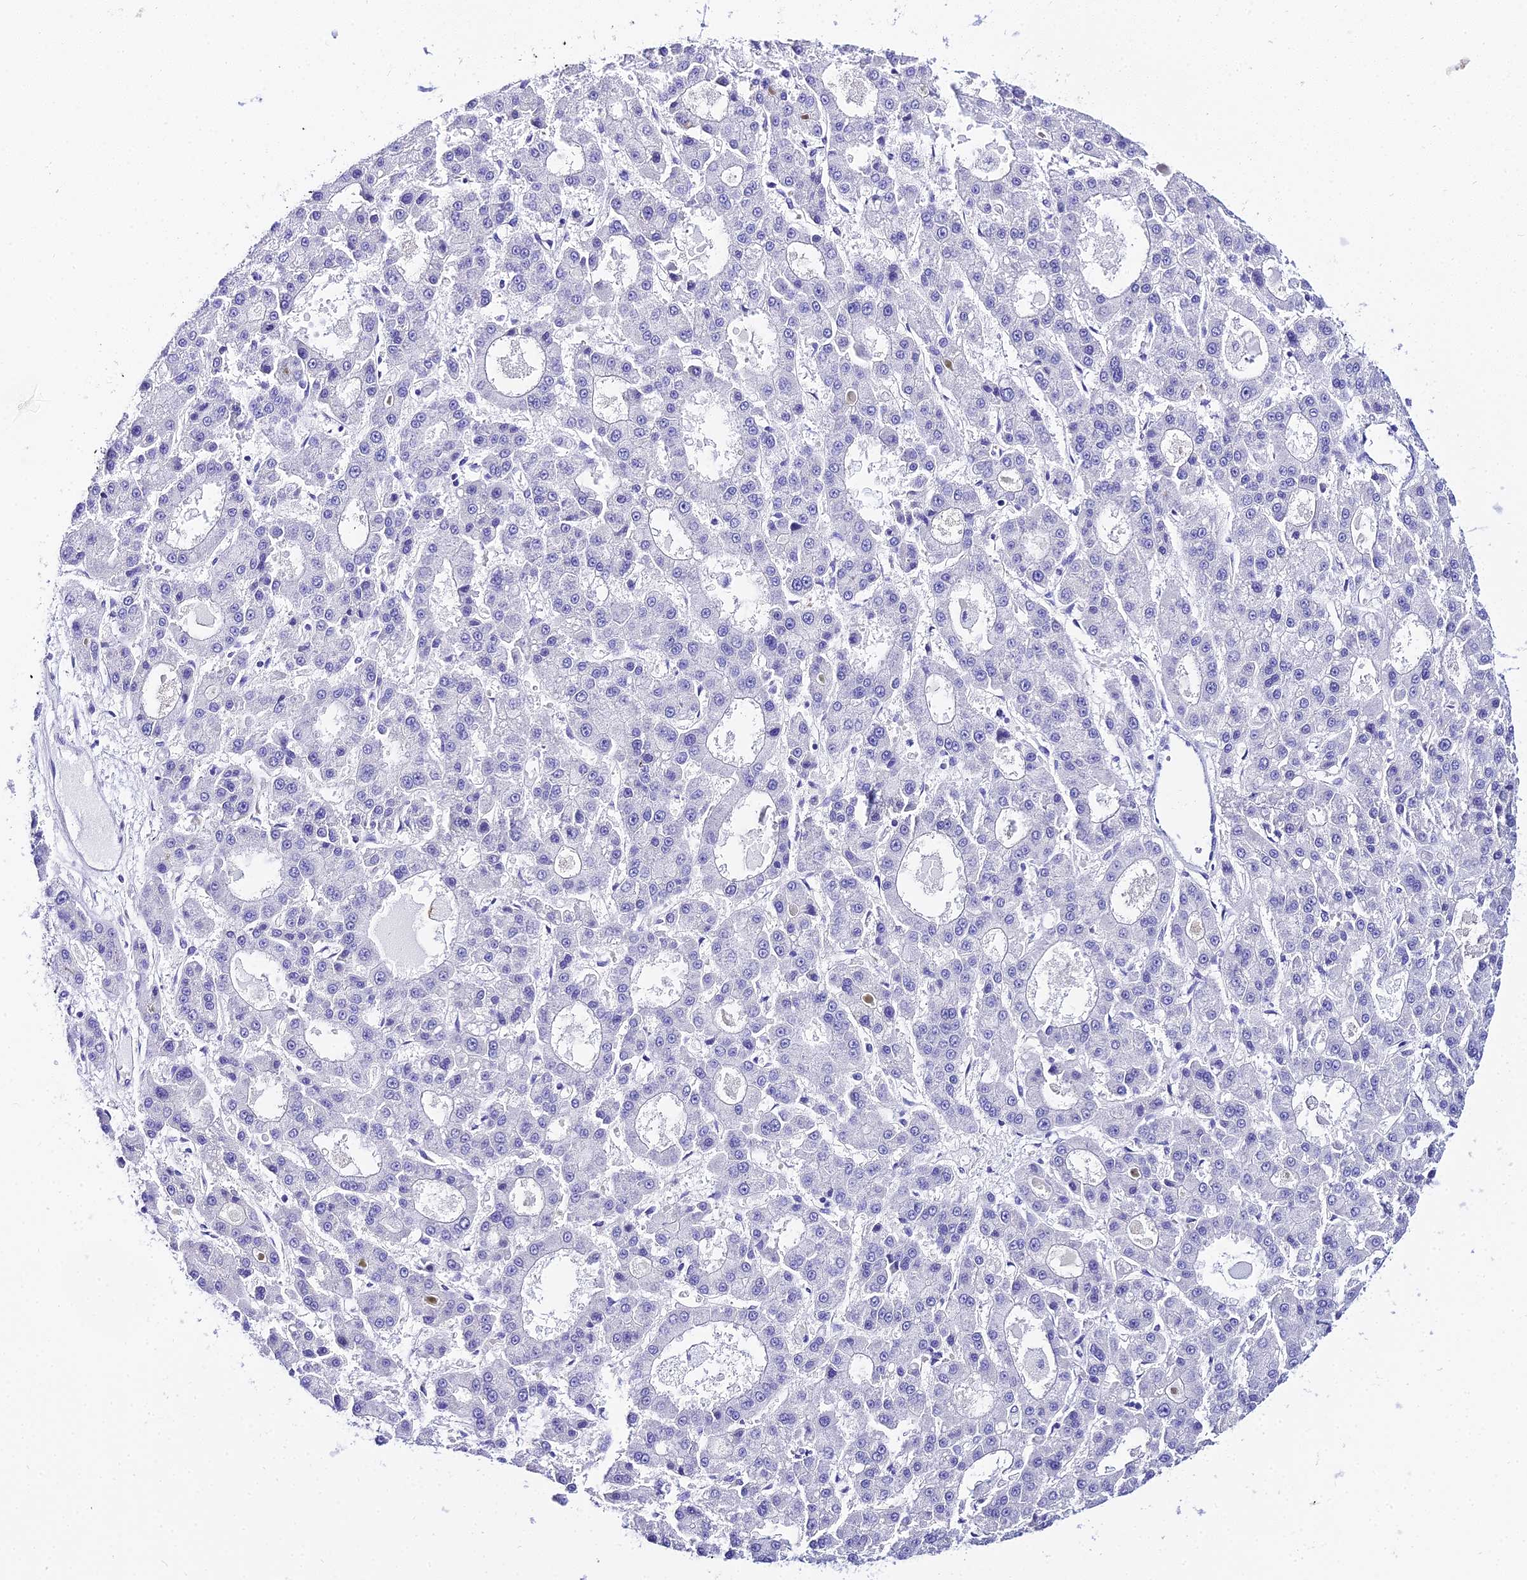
{"staining": {"intensity": "negative", "quantity": "none", "location": "none"}, "tissue": "liver cancer", "cell_type": "Tumor cells", "image_type": "cancer", "snomed": [{"axis": "morphology", "description": "Carcinoma, Hepatocellular, NOS"}, {"axis": "topography", "description": "Liver"}], "caption": "Tumor cells show no significant protein expression in hepatocellular carcinoma (liver). The staining is performed using DAB brown chromogen with nuclei counter-stained in using hematoxylin.", "gene": "TRMT44", "patient": {"sex": "male", "age": 70}}